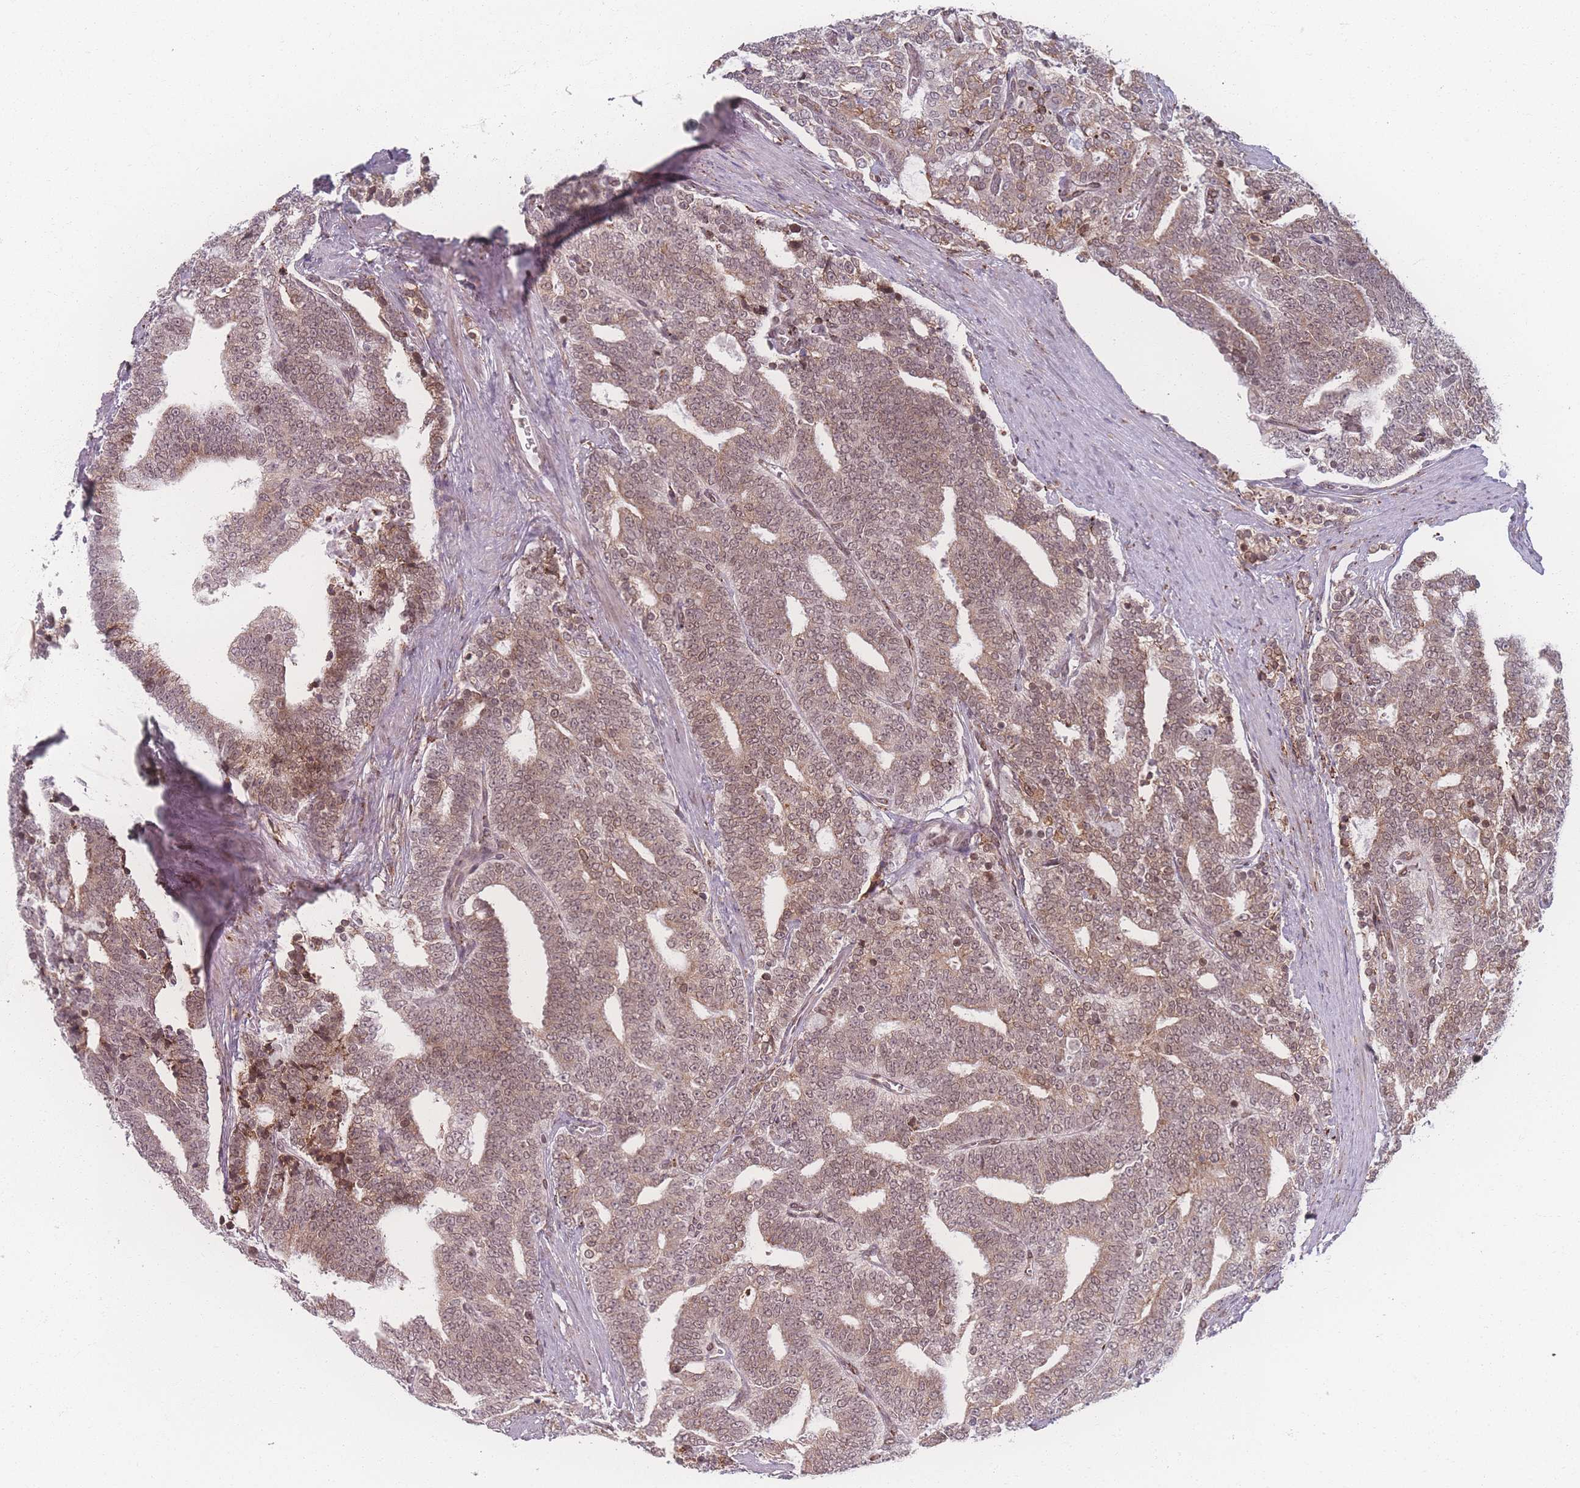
{"staining": {"intensity": "weak", "quantity": "25%-75%", "location": "cytoplasmic/membranous,nuclear"}, "tissue": "prostate cancer", "cell_type": "Tumor cells", "image_type": "cancer", "snomed": [{"axis": "morphology", "description": "Adenocarcinoma, High grade"}, {"axis": "topography", "description": "Prostate and seminal vesicle, NOS"}], "caption": "High-power microscopy captured an immunohistochemistry photomicrograph of prostate cancer (adenocarcinoma (high-grade)), revealing weak cytoplasmic/membranous and nuclear expression in approximately 25%-75% of tumor cells.", "gene": "ZC3H13", "patient": {"sex": "male", "age": 67}}